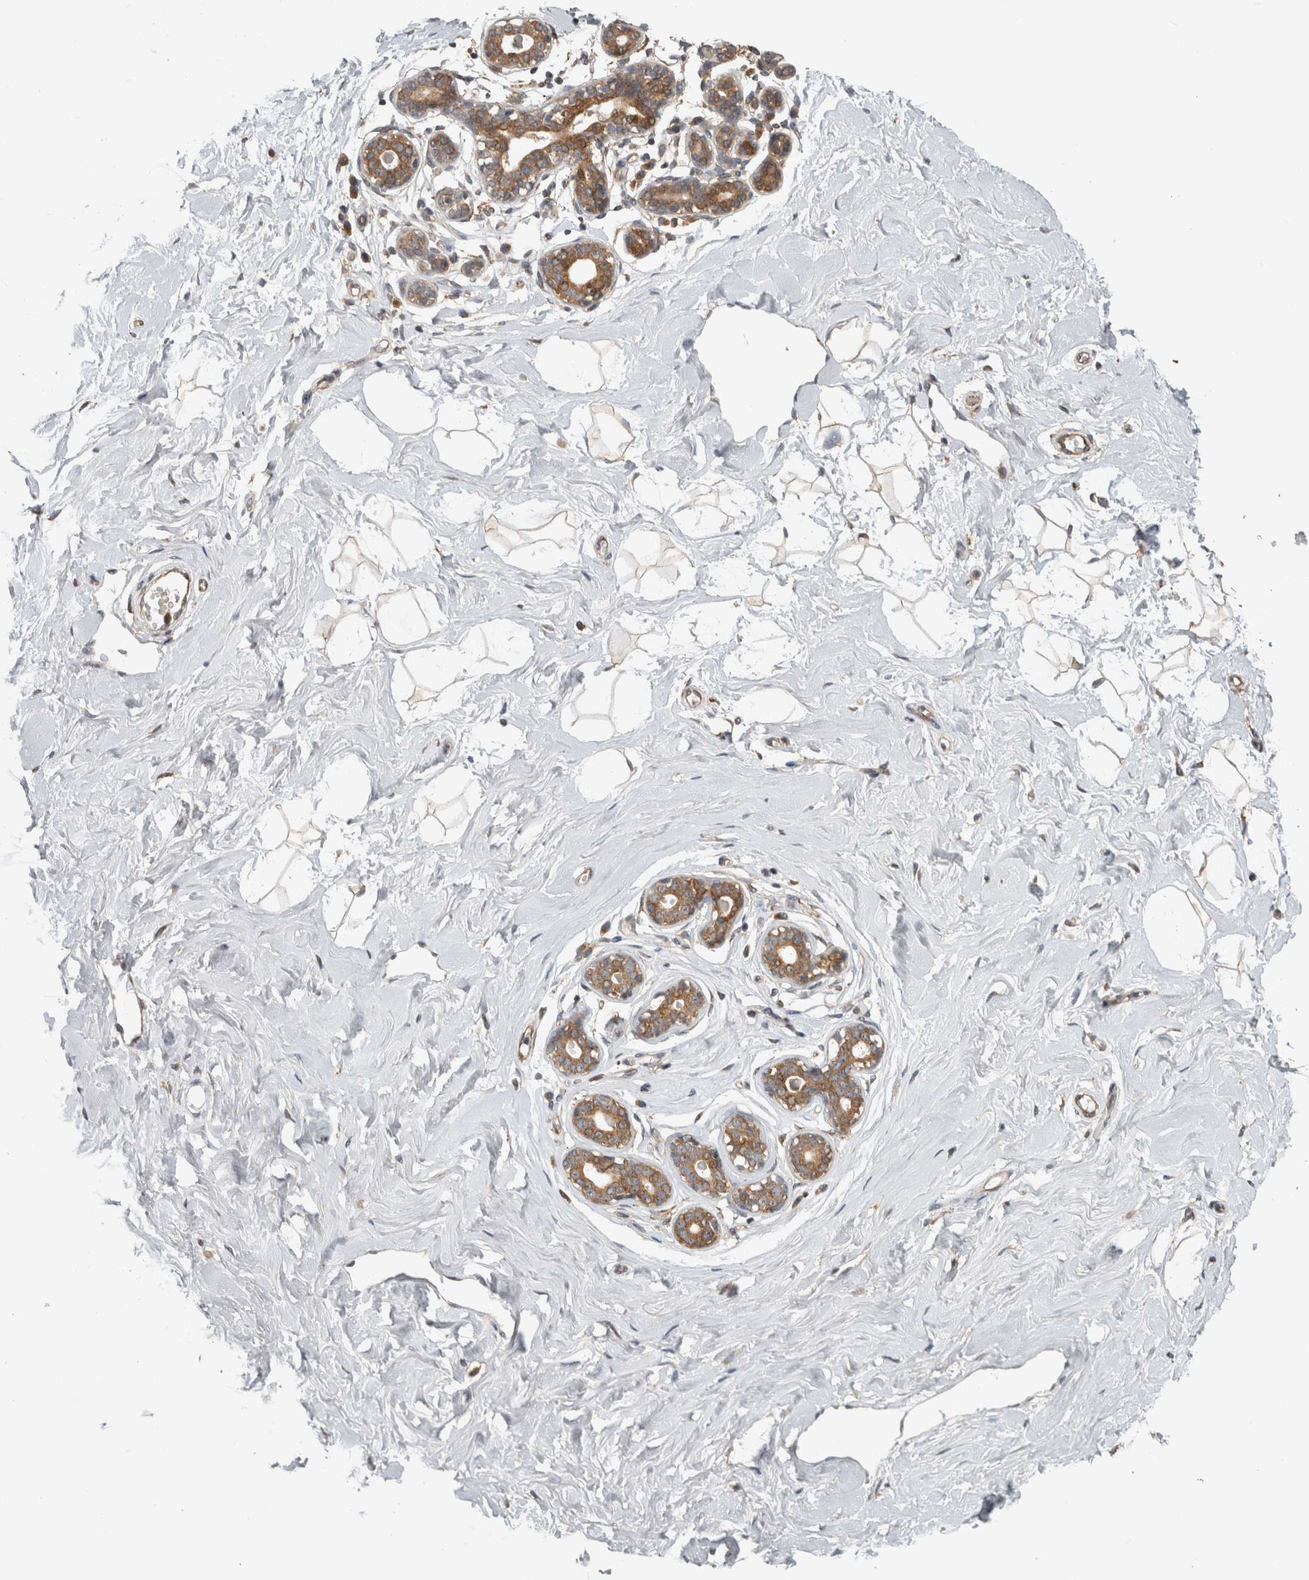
{"staining": {"intensity": "weak", "quantity": "25%-75%", "location": "cytoplasmic/membranous"}, "tissue": "breast", "cell_type": "Adipocytes", "image_type": "normal", "snomed": [{"axis": "morphology", "description": "Normal tissue, NOS"}, {"axis": "morphology", "description": "Adenoma, NOS"}, {"axis": "topography", "description": "Breast"}], "caption": "The photomicrograph demonstrates immunohistochemical staining of normal breast. There is weak cytoplasmic/membranous expression is seen in about 25%-75% of adipocytes. (Brightfield microscopy of DAB IHC at high magnification).", "gene": "ATXN2", "patient": {"sex": "female", "age": 23}}